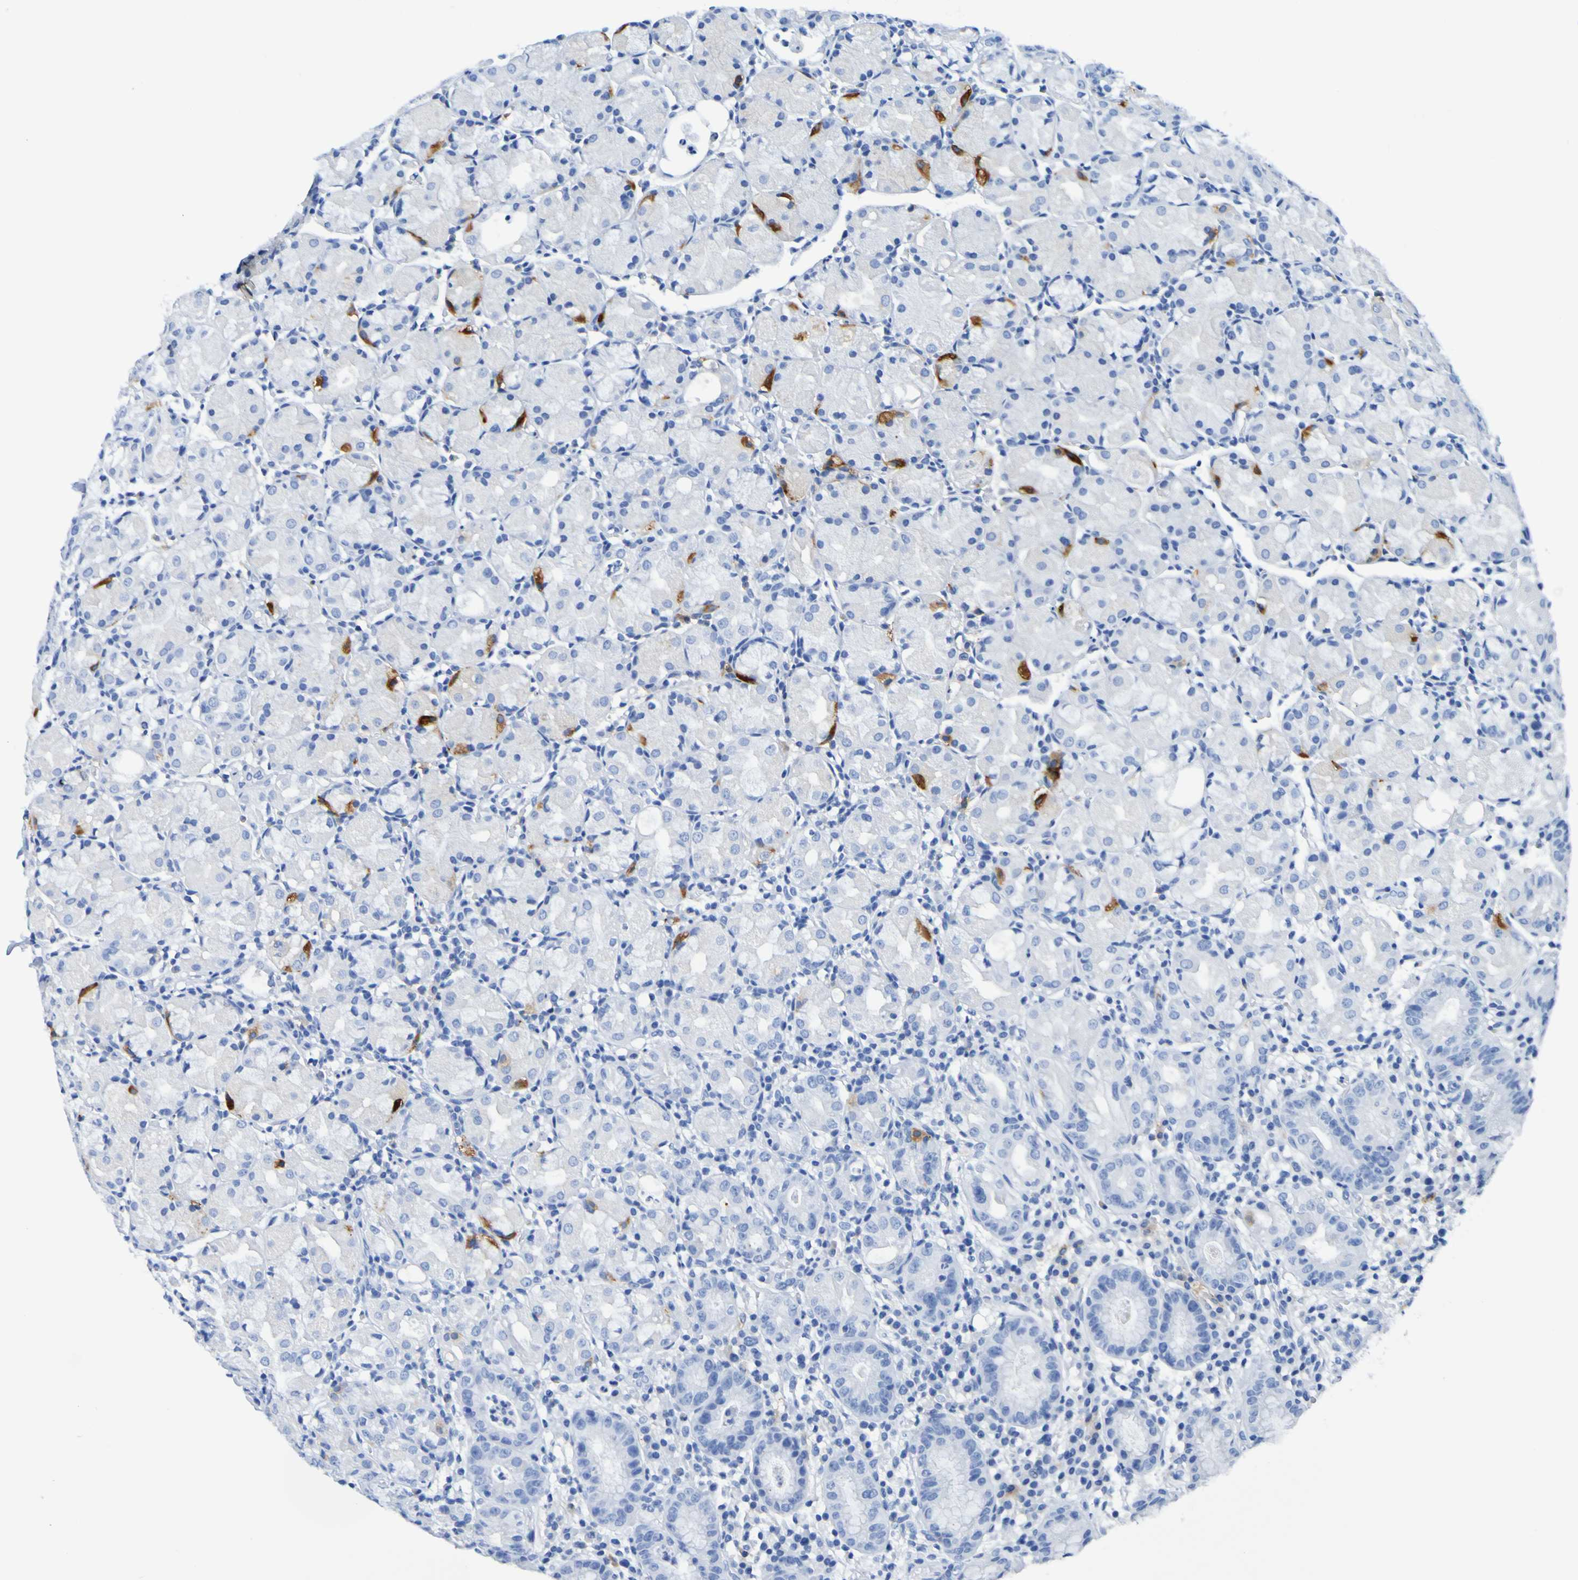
{"staining": {"intensity": "negative", "quantity": "none", "location": "none"}, "tissue": "stomach", "cell_type": "Glandular cells", "image_type": "normal", "snomed": [{"axis": "morphology", "description": "Normal tissue, NOS"}, {"axis": "topography", "description": "Stomach"}, {"axis": "topography", "description": "Stomach, lower"}], "caption": "A high-resolution micrograph shows immunohistochemistry staining of unremarkable stomach, which demonstrates no significant expression in glandular cells. Brightfield microscopy of immunohistochemistry (IHC) stained with DAB (3,3'-diaminobenzidine) (brown) and hematoxylin (blue), captured at high magnification.", "gene": "DPEP1", "patient": {"sex": "female", "age": 75}}